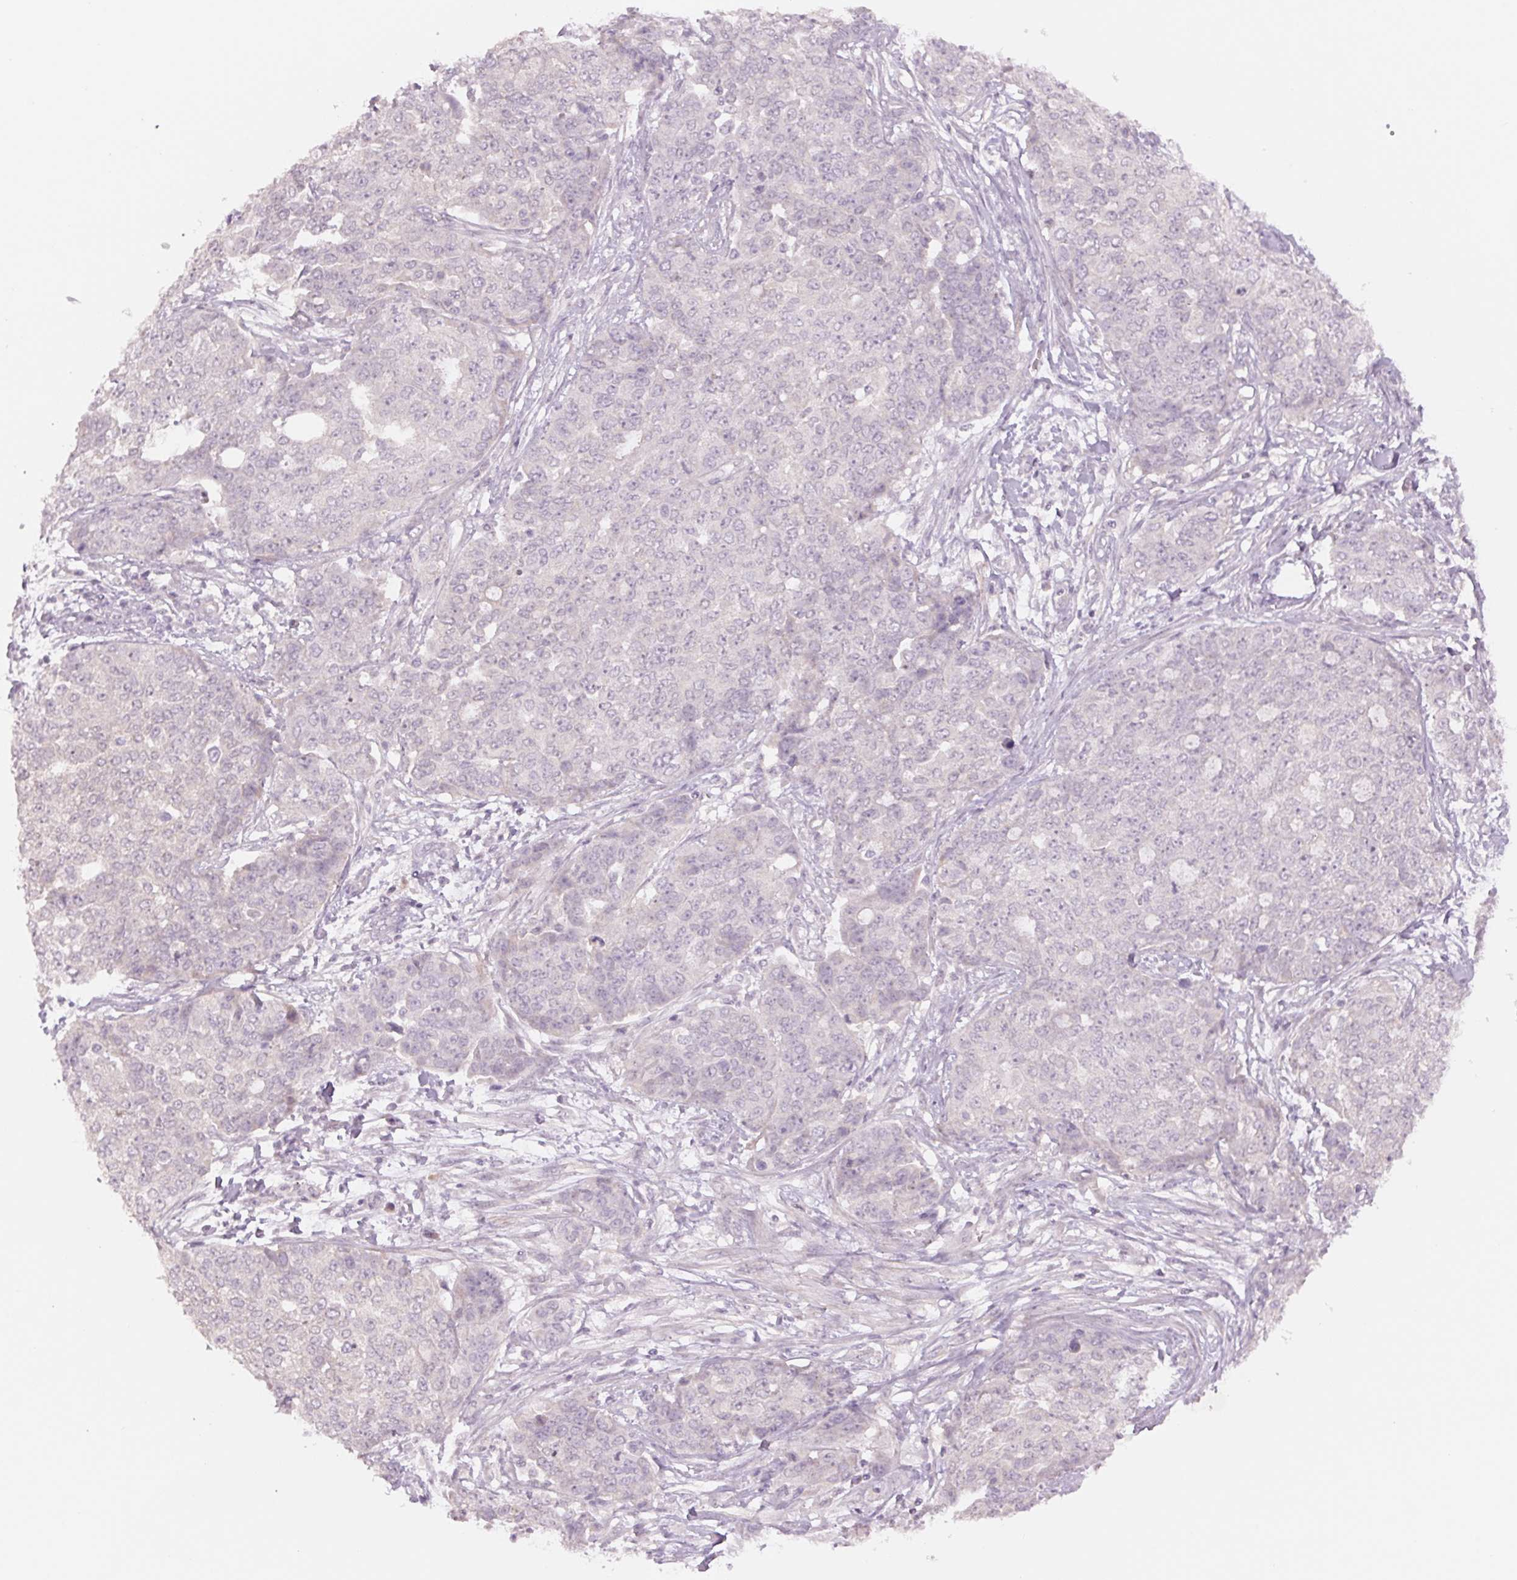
{"staining": {"intensity": "negative", "quantity": "none", "location": "none"}, "tissue": "ovarian cancer", "cell_type": "Tumor cells", "image_type": "cancer", "snomed": [{"axis": "morphology", "description": "Cystadenocarcinoma, serous, NOS"}, {"axis": "topography", "description": "Soft tissue"}, {"axis": "topography", "description": "Ovary"}], "caption": "Ovarian cancer was stained to show a protein in brown. There is no significant positivity in tumor cells.", "gene": "PPIA", "patient": {"sex": "female", "age": 57}}